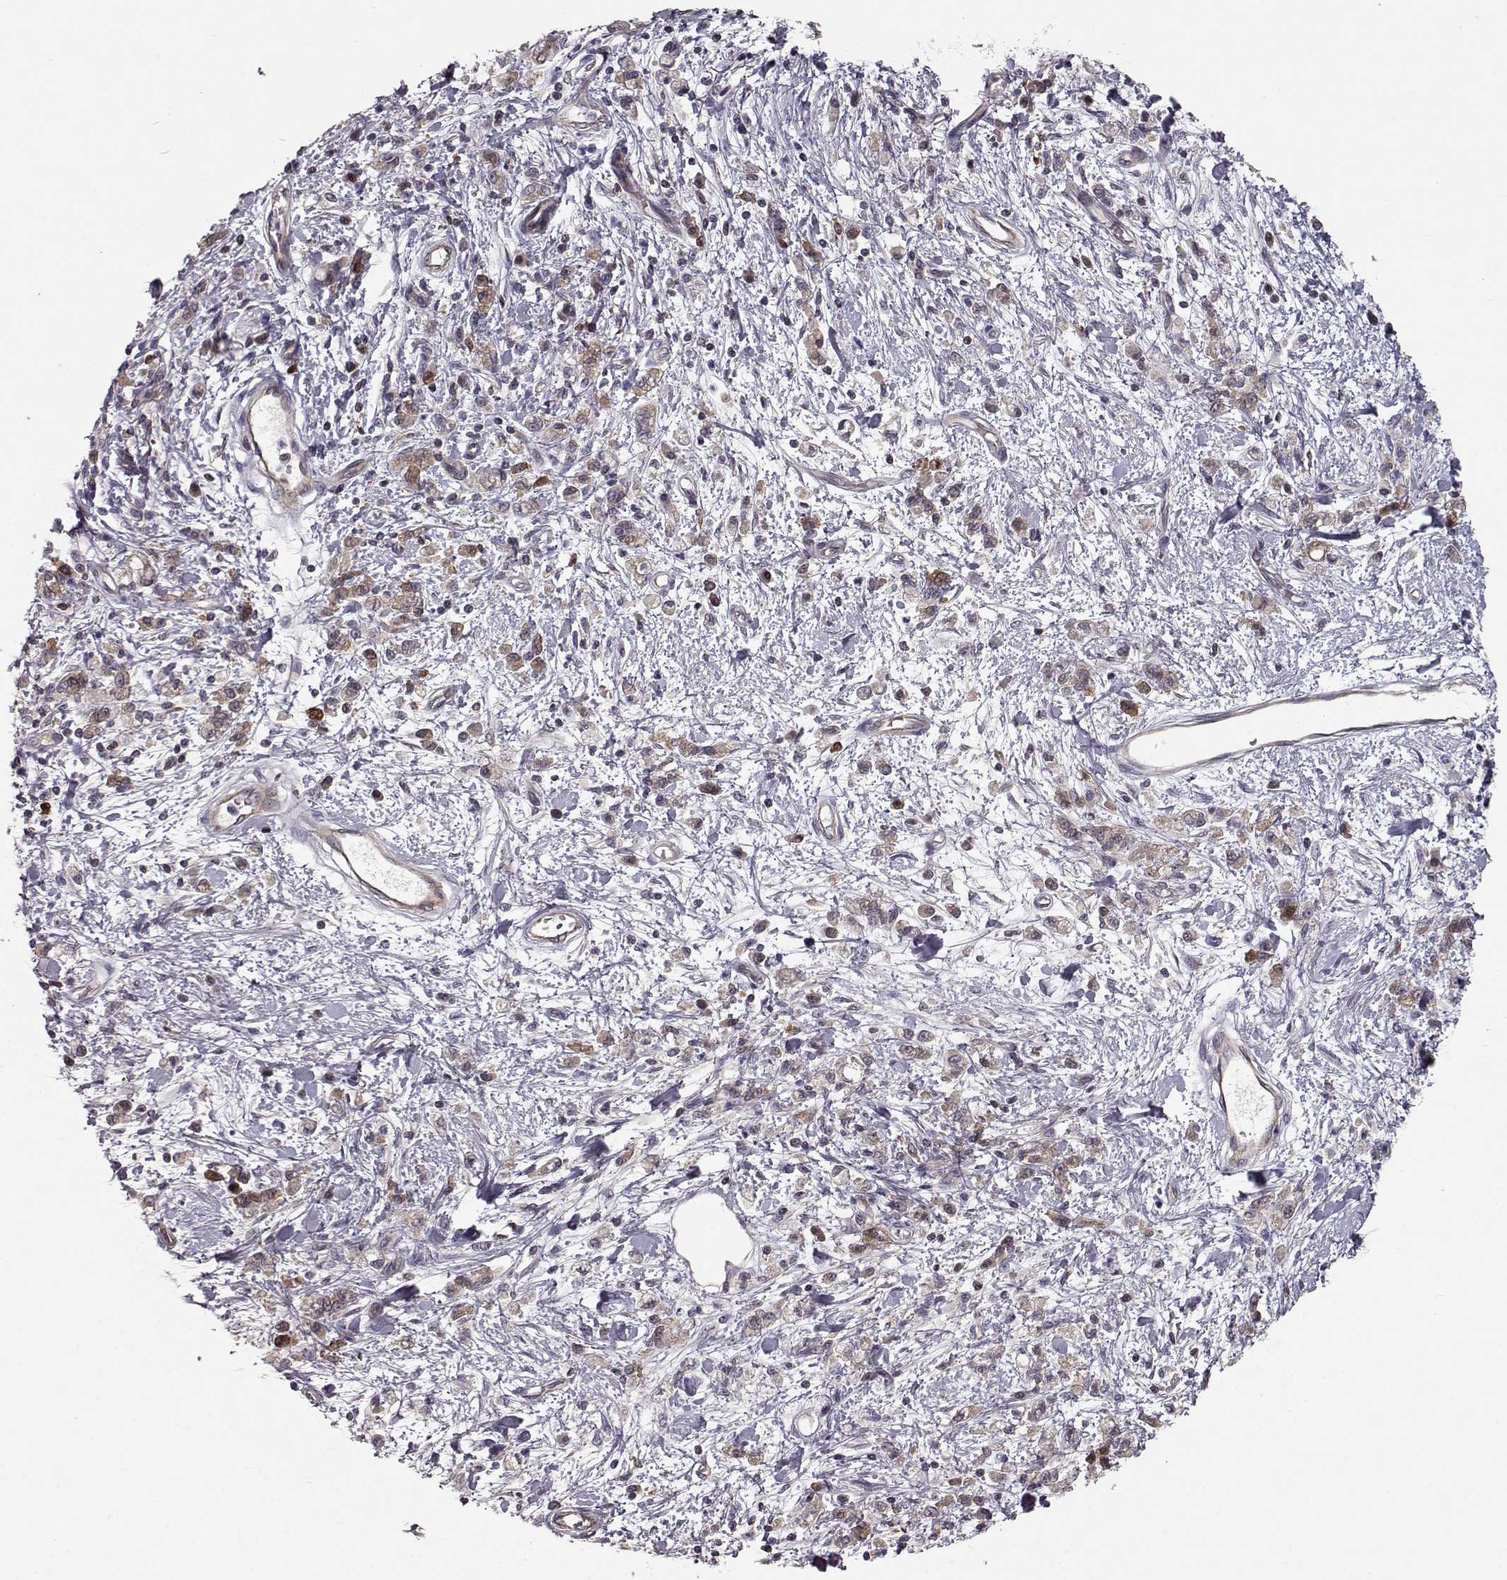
{"staining": {"intensity": "moderate", "quantity": "<25%", "location": "cytoplasmic/membranous"}, "tissue": "stomach cancer", "cell_type": "Tumor cells", "image_type": "cancer", "snomed": [{"axis": "morphology", "description": "Adenocarcinoma, NOS"}, {"axis": "topography", "description": "Stomach"}], "caption": "Protein expression analysis of human stomach adenocarcinoma reveals moderate cytoplasmic/membranous expression in approximately <25% of tumor cells. Using DAB (brown) and hematoxylin (blue) stains, captured at high magnification using brightfield microscopy.", "gene": "RANBP1", "patient": {"sex": "male", "age": 77}}